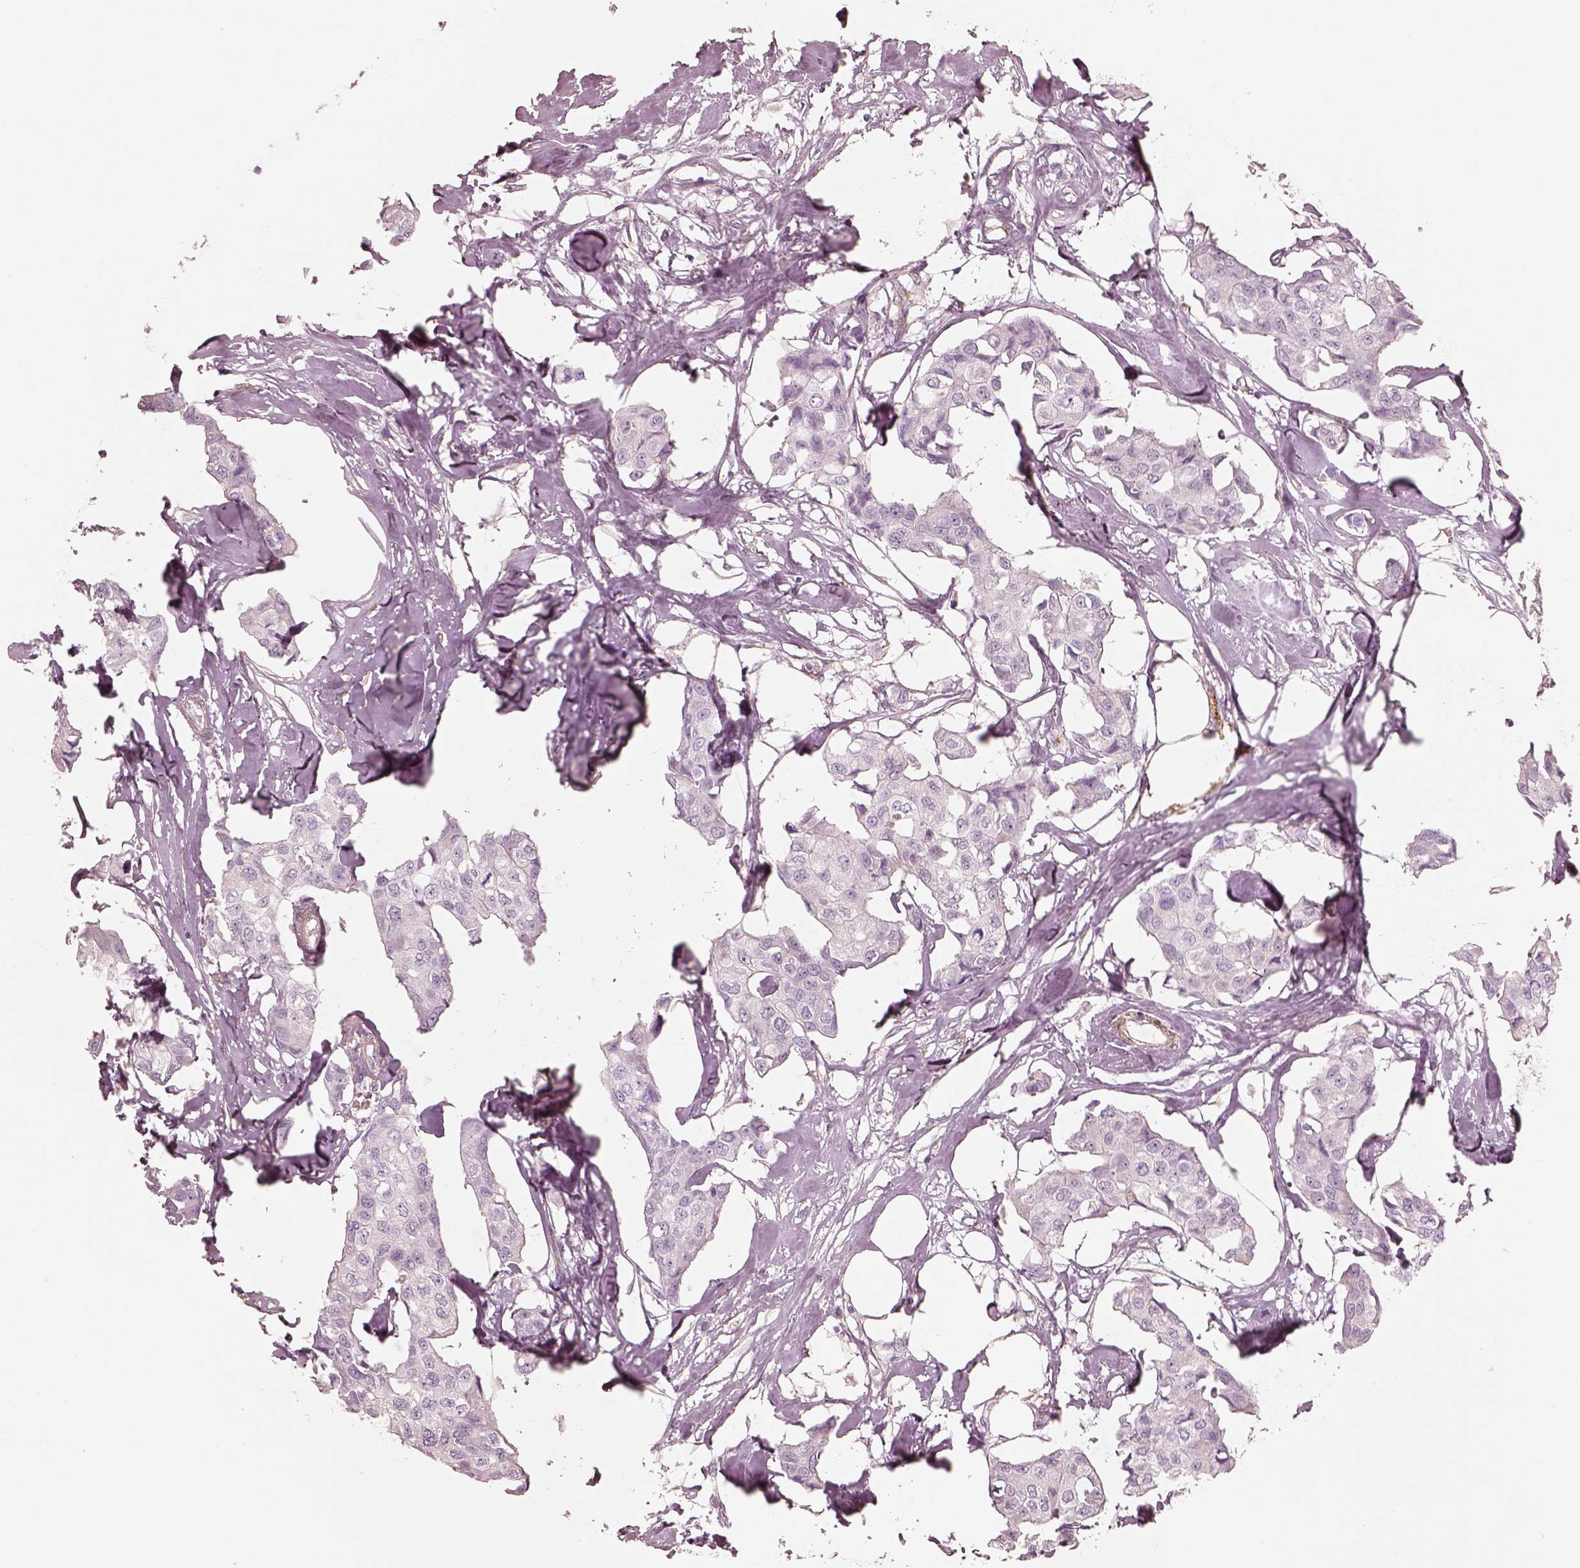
{"staining": {"intensity": "negative", "quantity": "none", "location": "none"}, "tissue": "breast cancer", "cell_type": "Tumor cells", "image_type": "cancer", "snomed": [{"axis": "morphology", "description": "Duct carcinoma"}, {"axis": "topography", "description": "Breast"}], "caption": "Photomicrograph shows no significant protein staining in tumor cells of infiltrating ductal carcinoma (breast). (DAB (3,3'-diaminobenzidine) immunohistochemistry with hematoxylin counter stain).", "gene": "CRYM", "patient": {"sex": "female", "age": 80}}